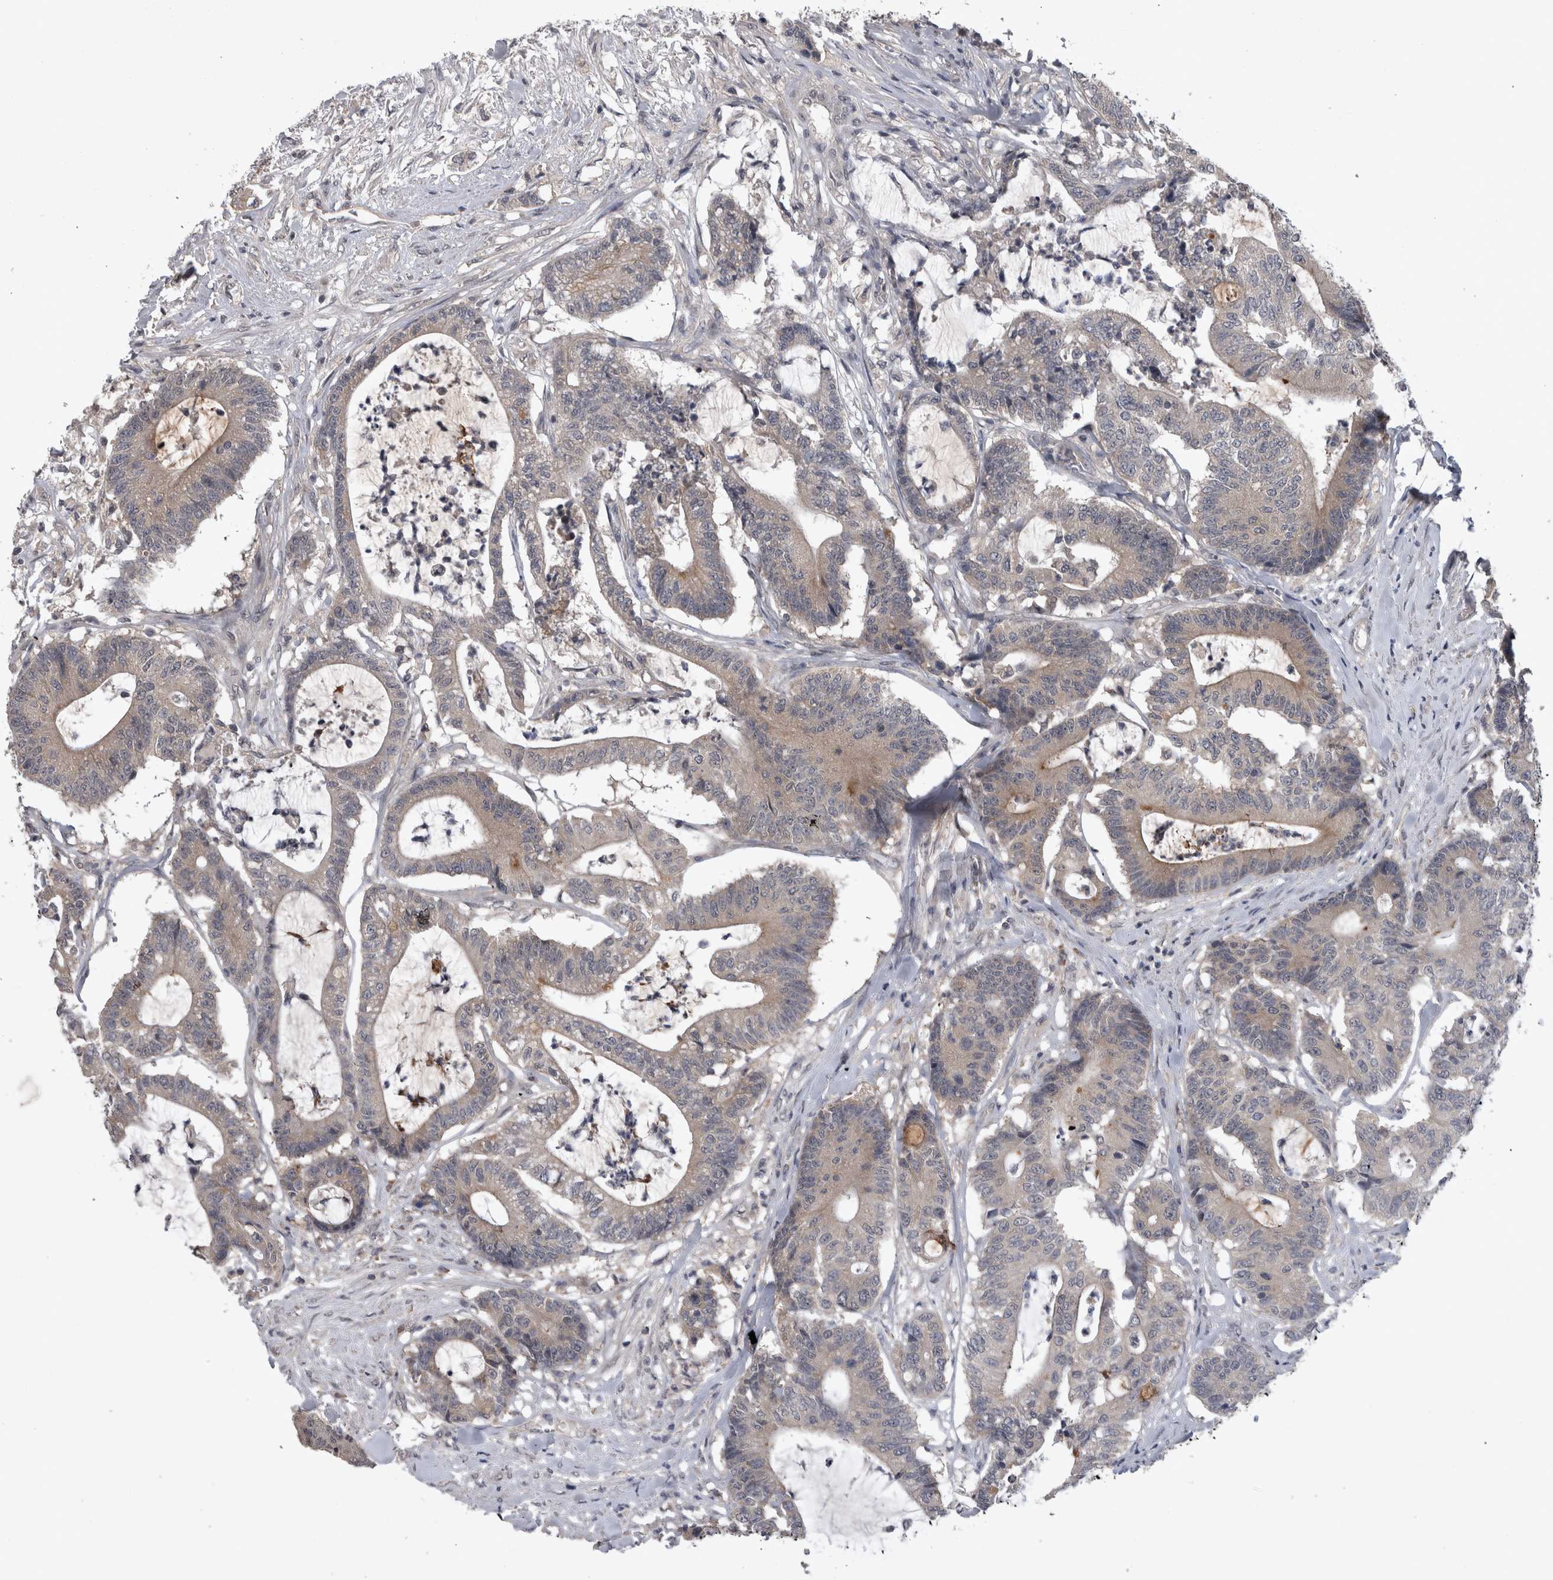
{"staining": {"intensity": "weak", "quantity": "25%-75%", "location": "cytoplasmic/membranous"}, "tissue": "colorectal cancer", "cell_type": "Tumor cells", "image_type": "cancer", "snomed": [{"axis": "morphology", "description": "Adenocarcinoma, NOS"}, {"axis": "topography", "description": "Colon"}], "caption": "Colorectal adenocarcinoma stained with a protein marker demonstrates weak staining in tumor cells.", "gene": "ZNF114", "patient": {"sex": "female", "age": 84}}